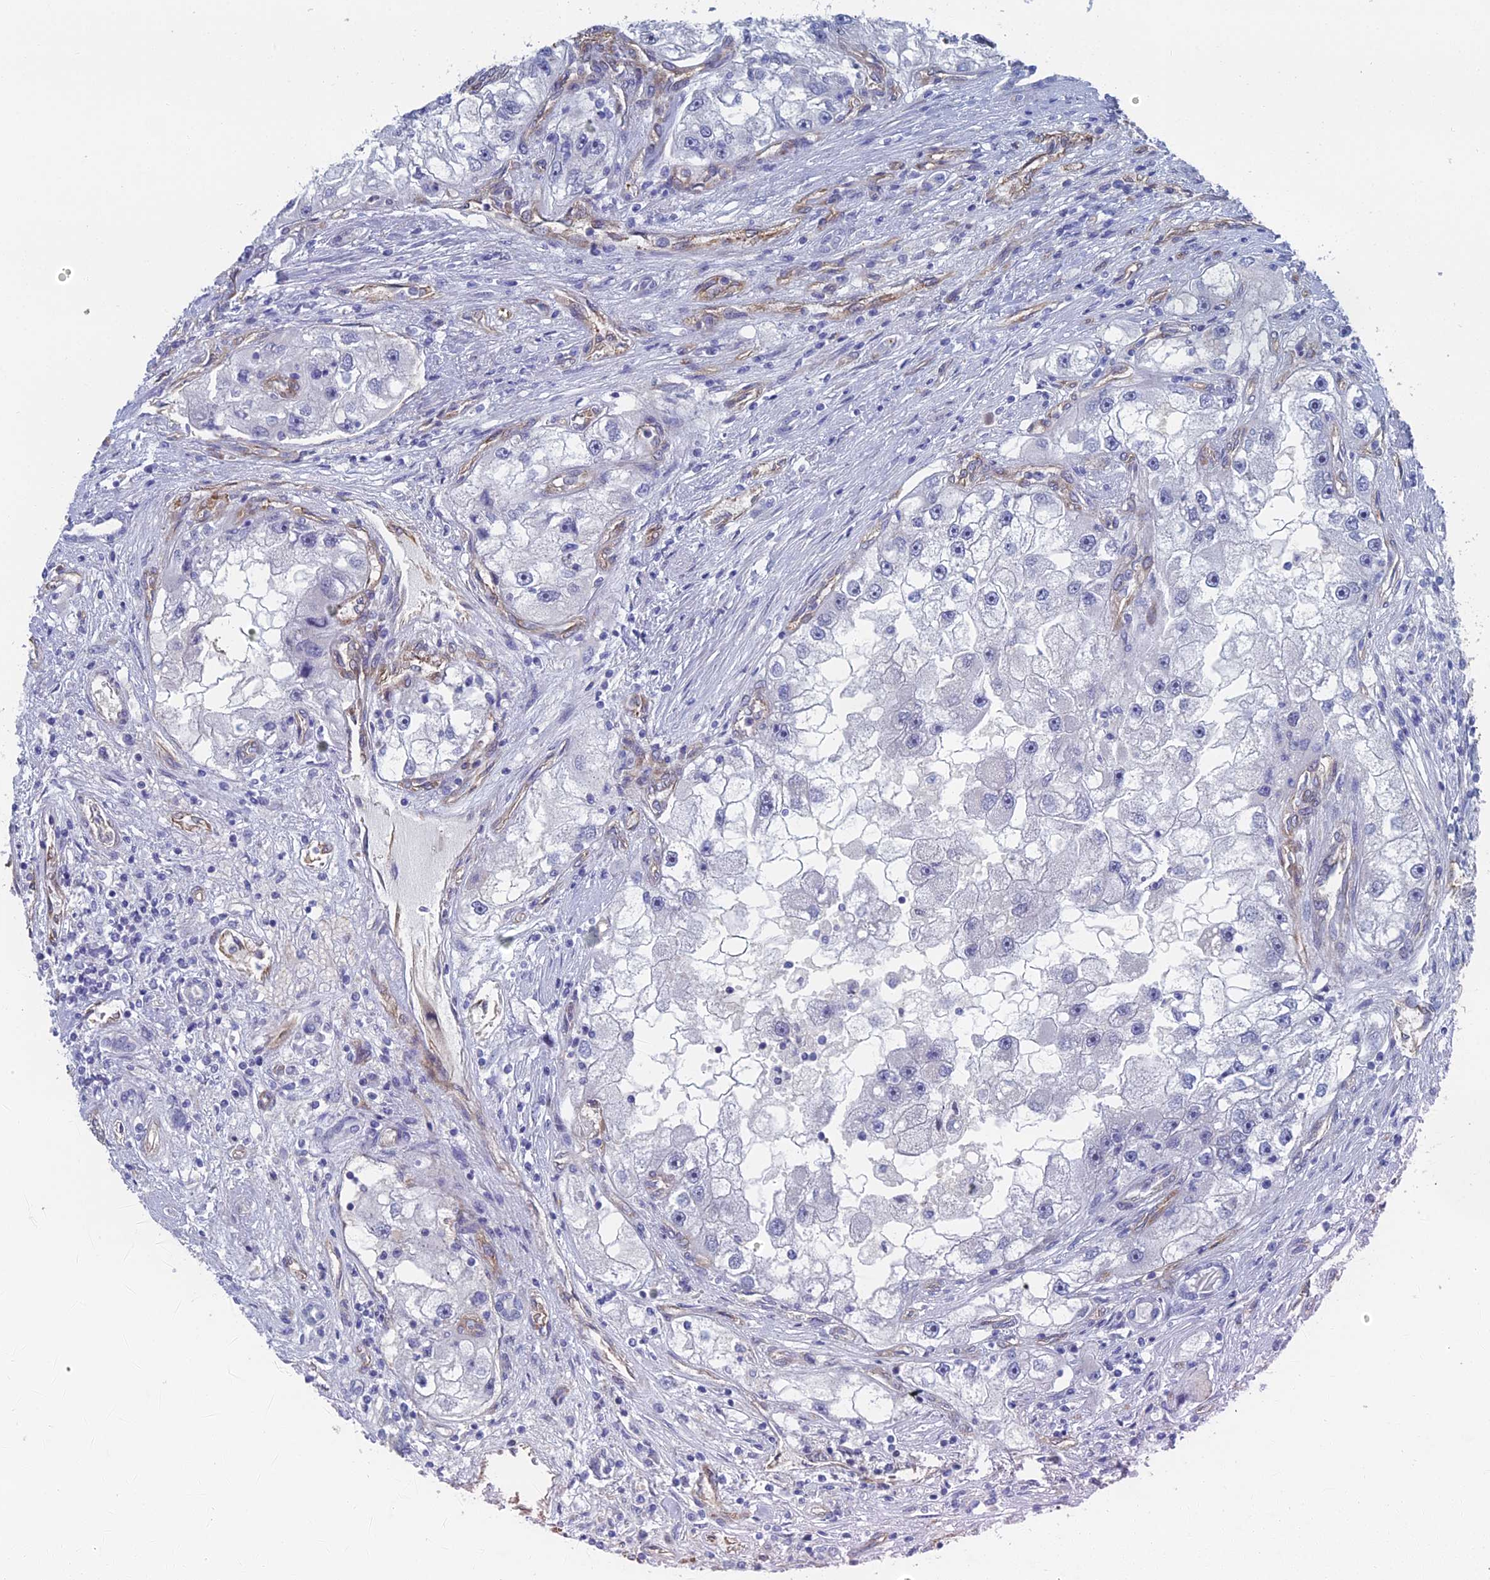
{"staining": {"intensity": "negative", "quantity": "none", "location": "none"}, "tissue": "renal cancer", "cell_type": "Tumor cells", "image_type": "cancer", "snomed": [{"axis": "morphology", "description": "Adenocarcinoma, NOS"}, {"axis": "topography", "description": "Kidney"}], "caption": "High power microscopy histopathology image of an immunohistochemistry (IHC) histopathology image of renal cancer, revealing no significant expression in tumor cells.", "gene": "ARAP3", "patient": {"sex": "male", "age": 63}}